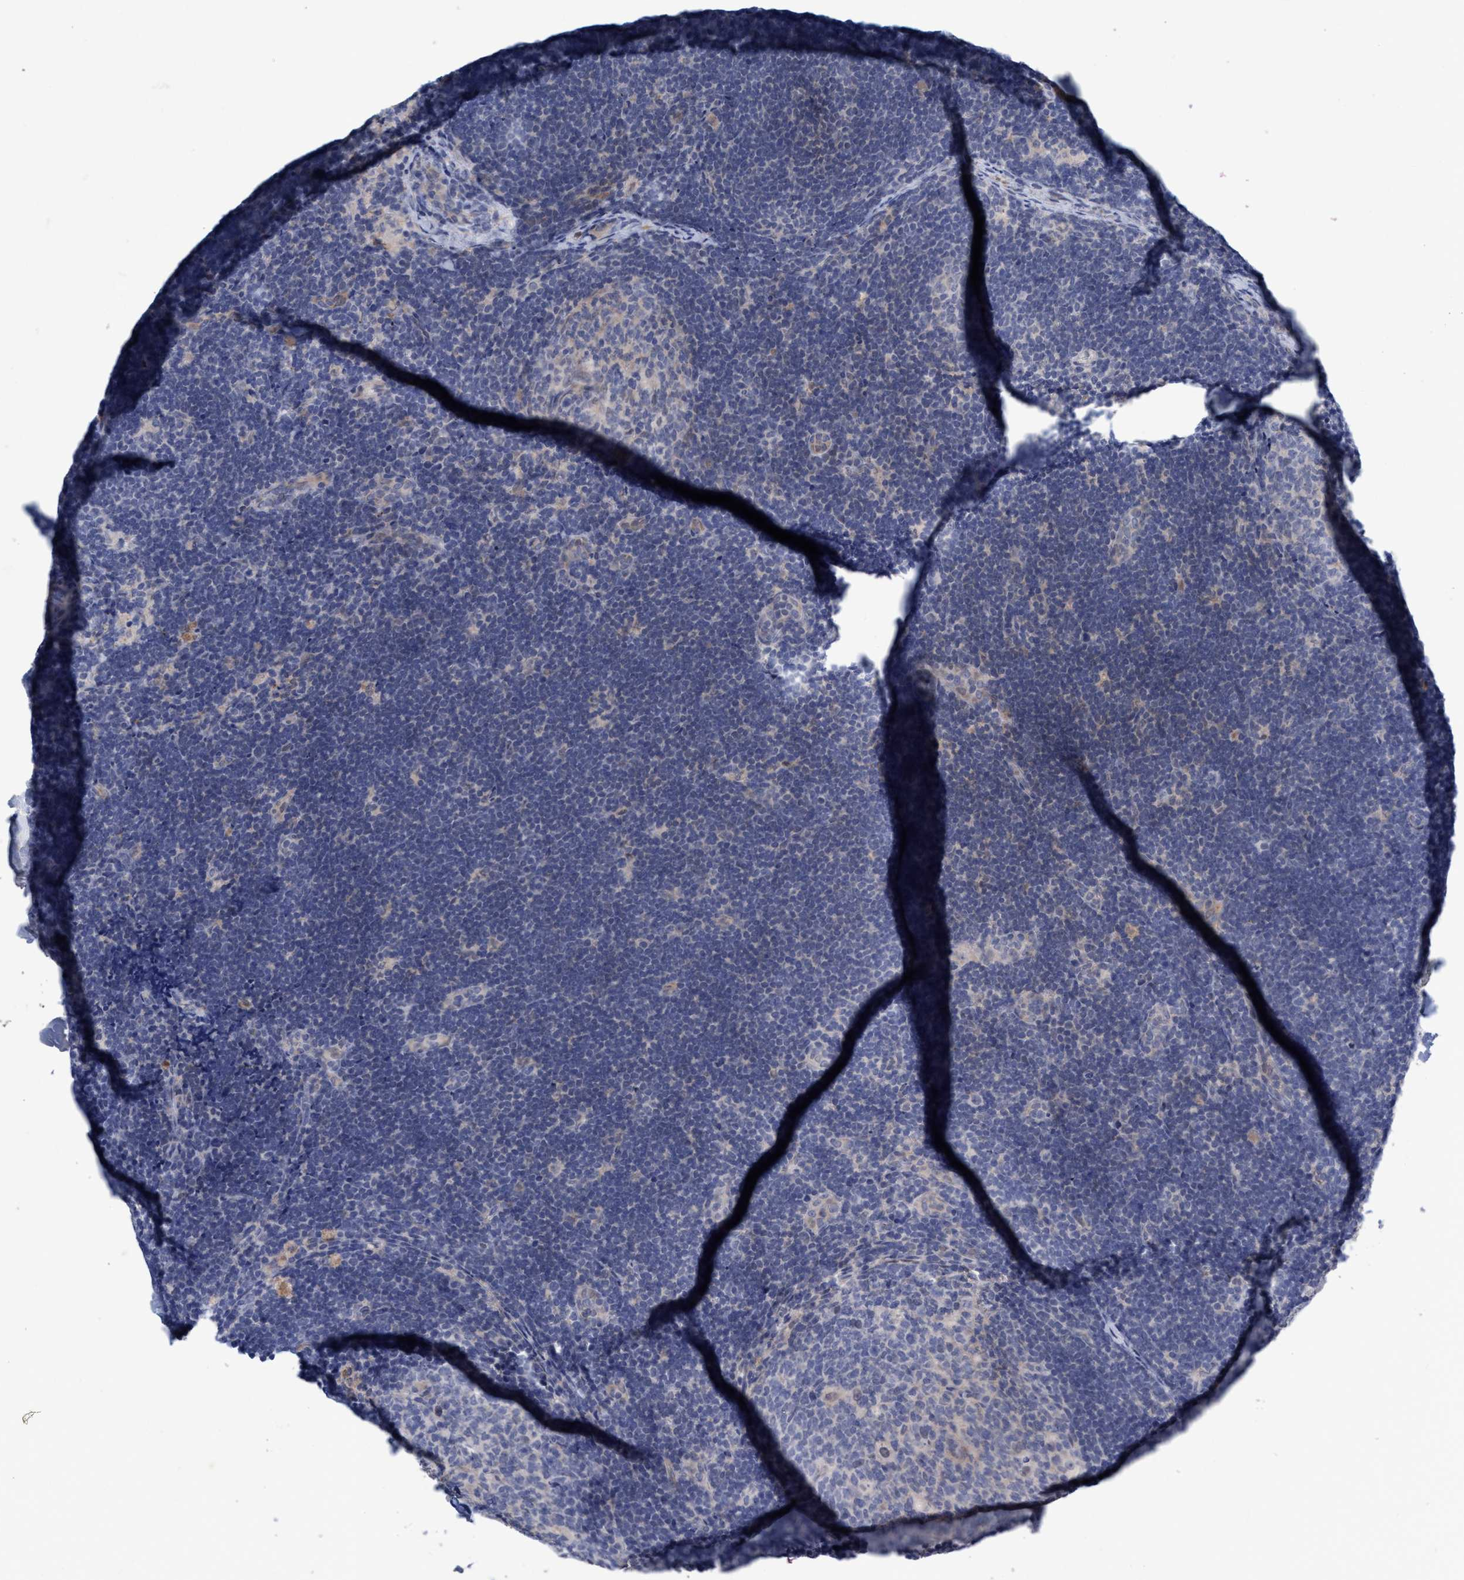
{"staining": {"intensity": "negative", "quantity": "none", "location": "none"}, "tissue": "lymph node", "cell_type": "Germinal center cells", "image_type": "normal", "snomed": [{"axis": "morphology", "description": "Normal tissue, NOS"}, {"axis": "topography", "description": "Lymph node"}], "caption": "Image shows no significant protein expression in germinal center cells of normal lymph node.", "gene": "RNF208", "patient": {"sex": "female", "age": 14}}